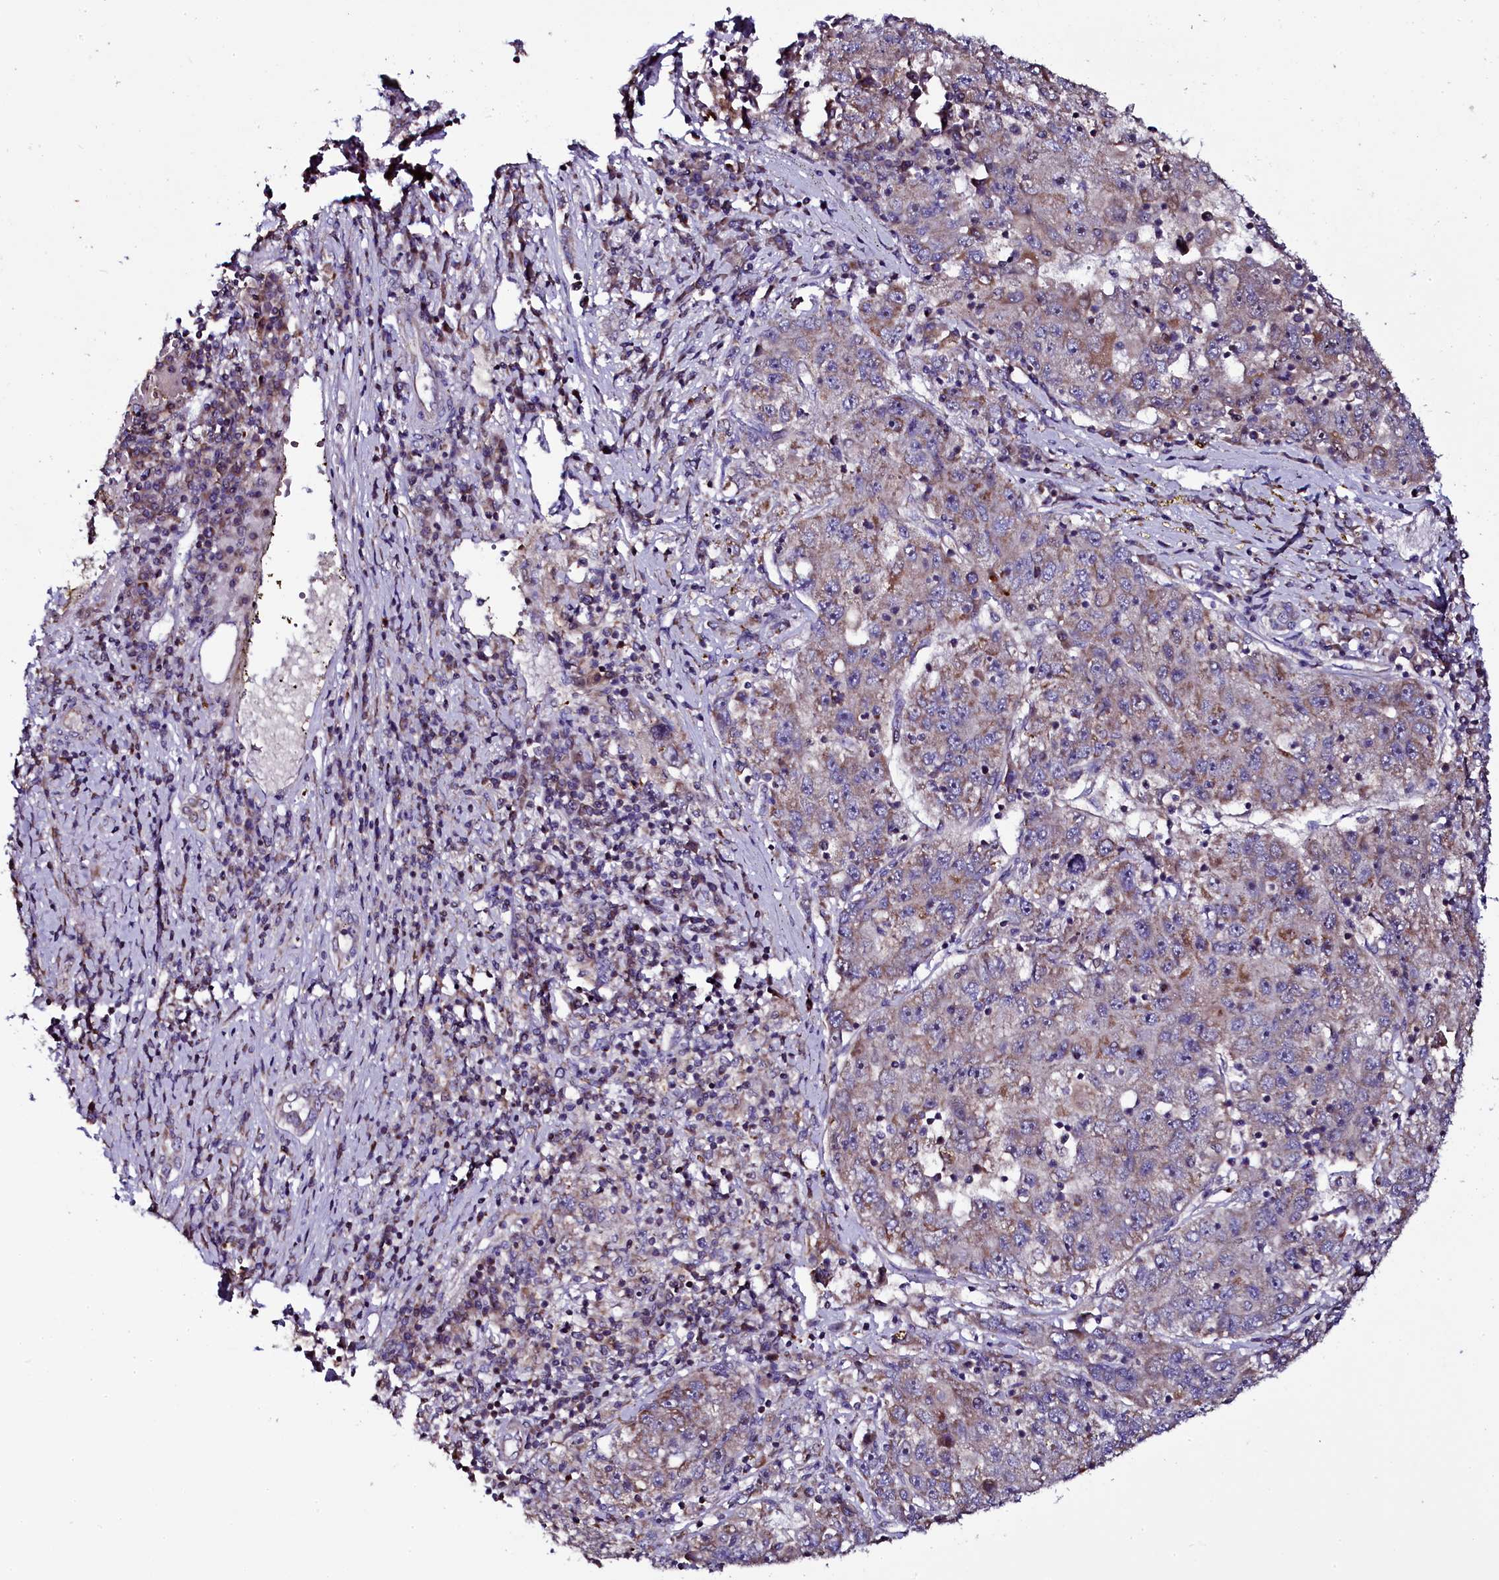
{"staining": {"intensity": "weak", "quantity": "<25%", "location": "cytoplasmic/membranous"}, "tissue": "liver cancer", "cell_type": "Tumor cells", "image_type": "cancer", "snomed": [{"axis": "morphology", "description": "Carcinoma, Hepatocellular, NOS"}, {"axis": "topography", "description": "Liver"}], "caption": "This image is of hepatocellular carcinoma (liver) stained with immunohistochemistry (IHC) to label a protein in brown with the nuclei are counter-stained blue. There is no expression in tumor cells.", "gene": "NAA80", "patient": {"sex": "male", "age": 49}}